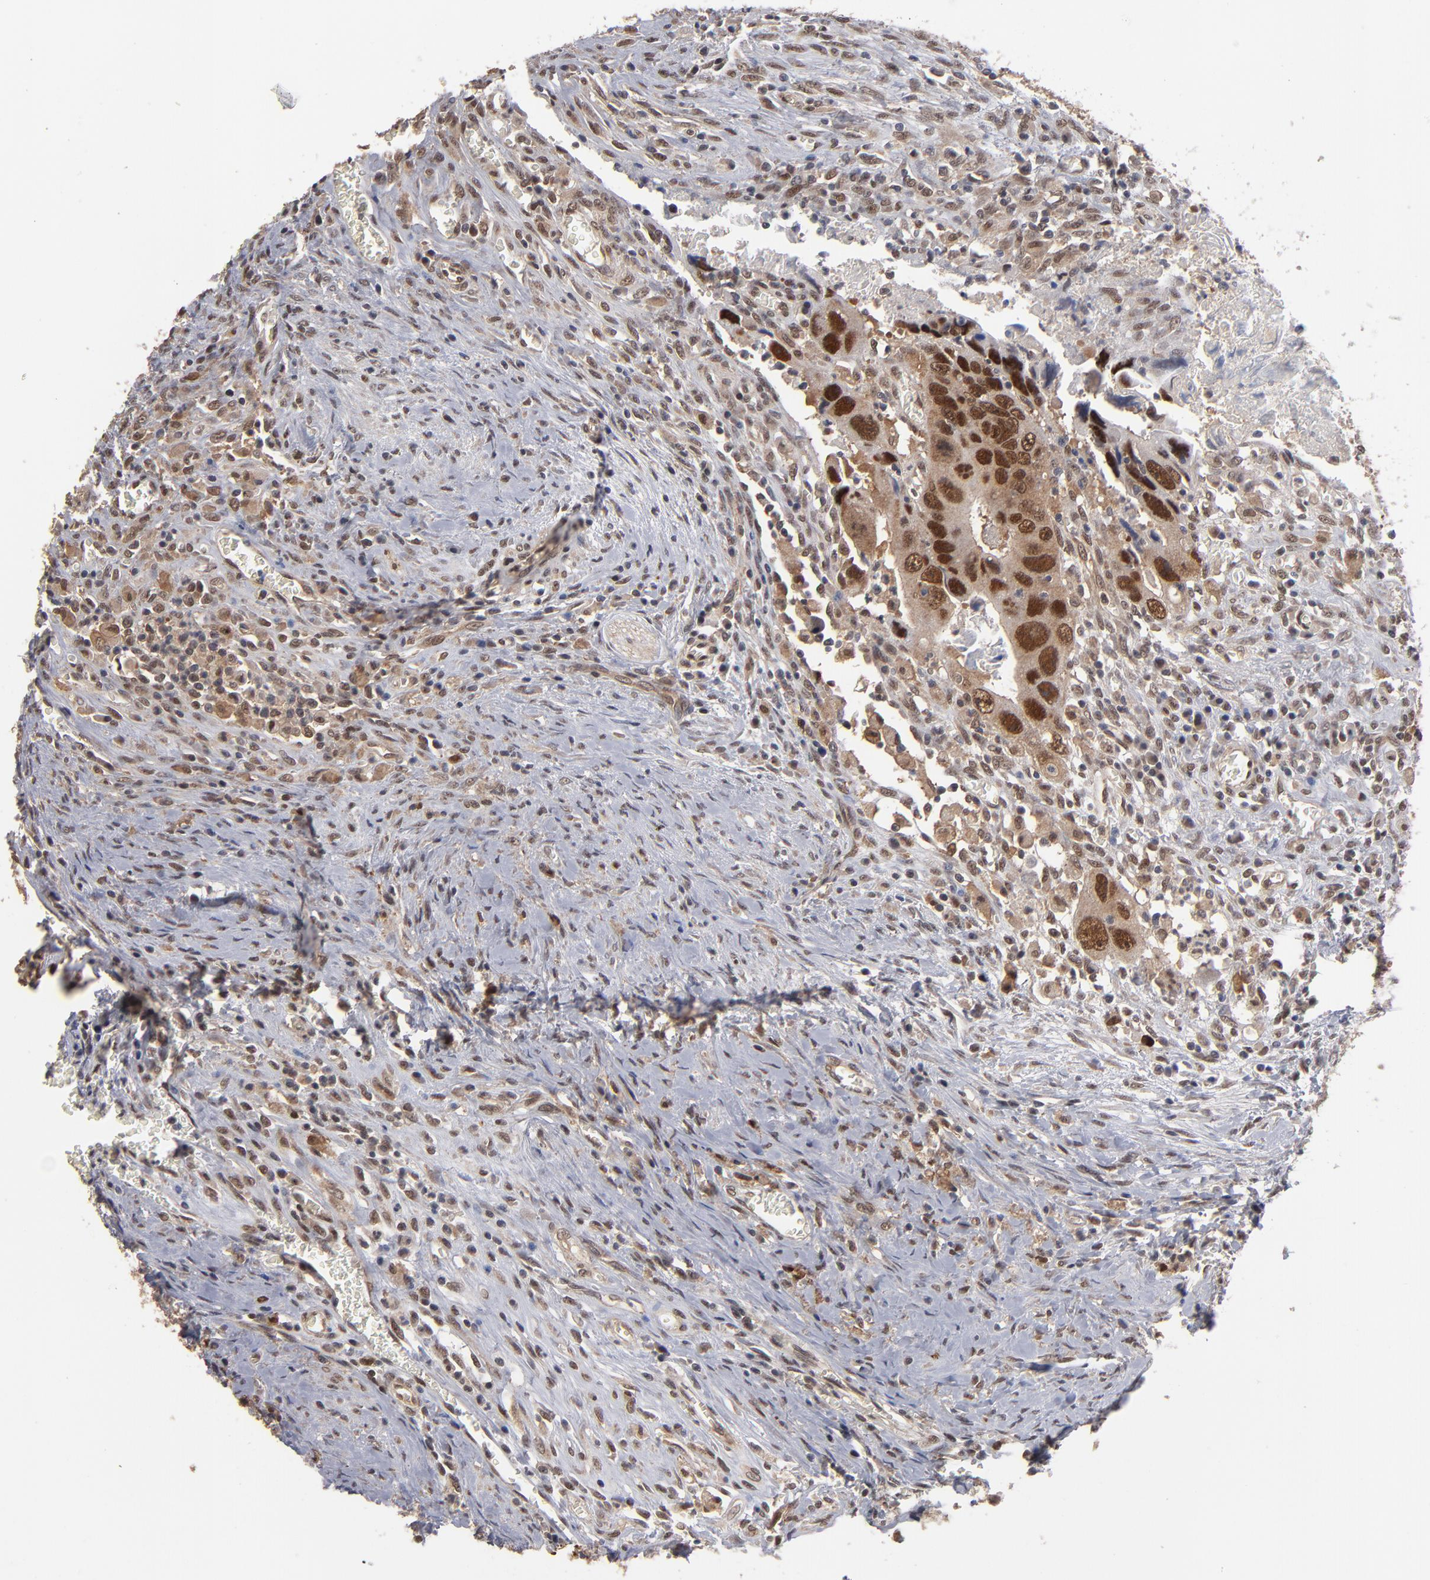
{"staining": {"intensity": "moderate", "quantity": ">75%", "location": "cytoplasmic/membranous,nuclear"}, "tissue": "colorectal cancer", "cell_type": "Tumor cells", "image_type": "cancer", "snomed": [{"axis": "morphology", "description": "Adenocarcinoma, NOS"}, {"axis": "topography", "description": "Rectum"}], "caption": "Adenocarcinoma (colorectal) stained with immunohistochemistry (IHC) exhibits moderate cytoplasmic/membranous and nuclear staining in about >75% of tumor cells.", "gene": "HUWE1", "patient": {"sex": "male", "age": 70}}